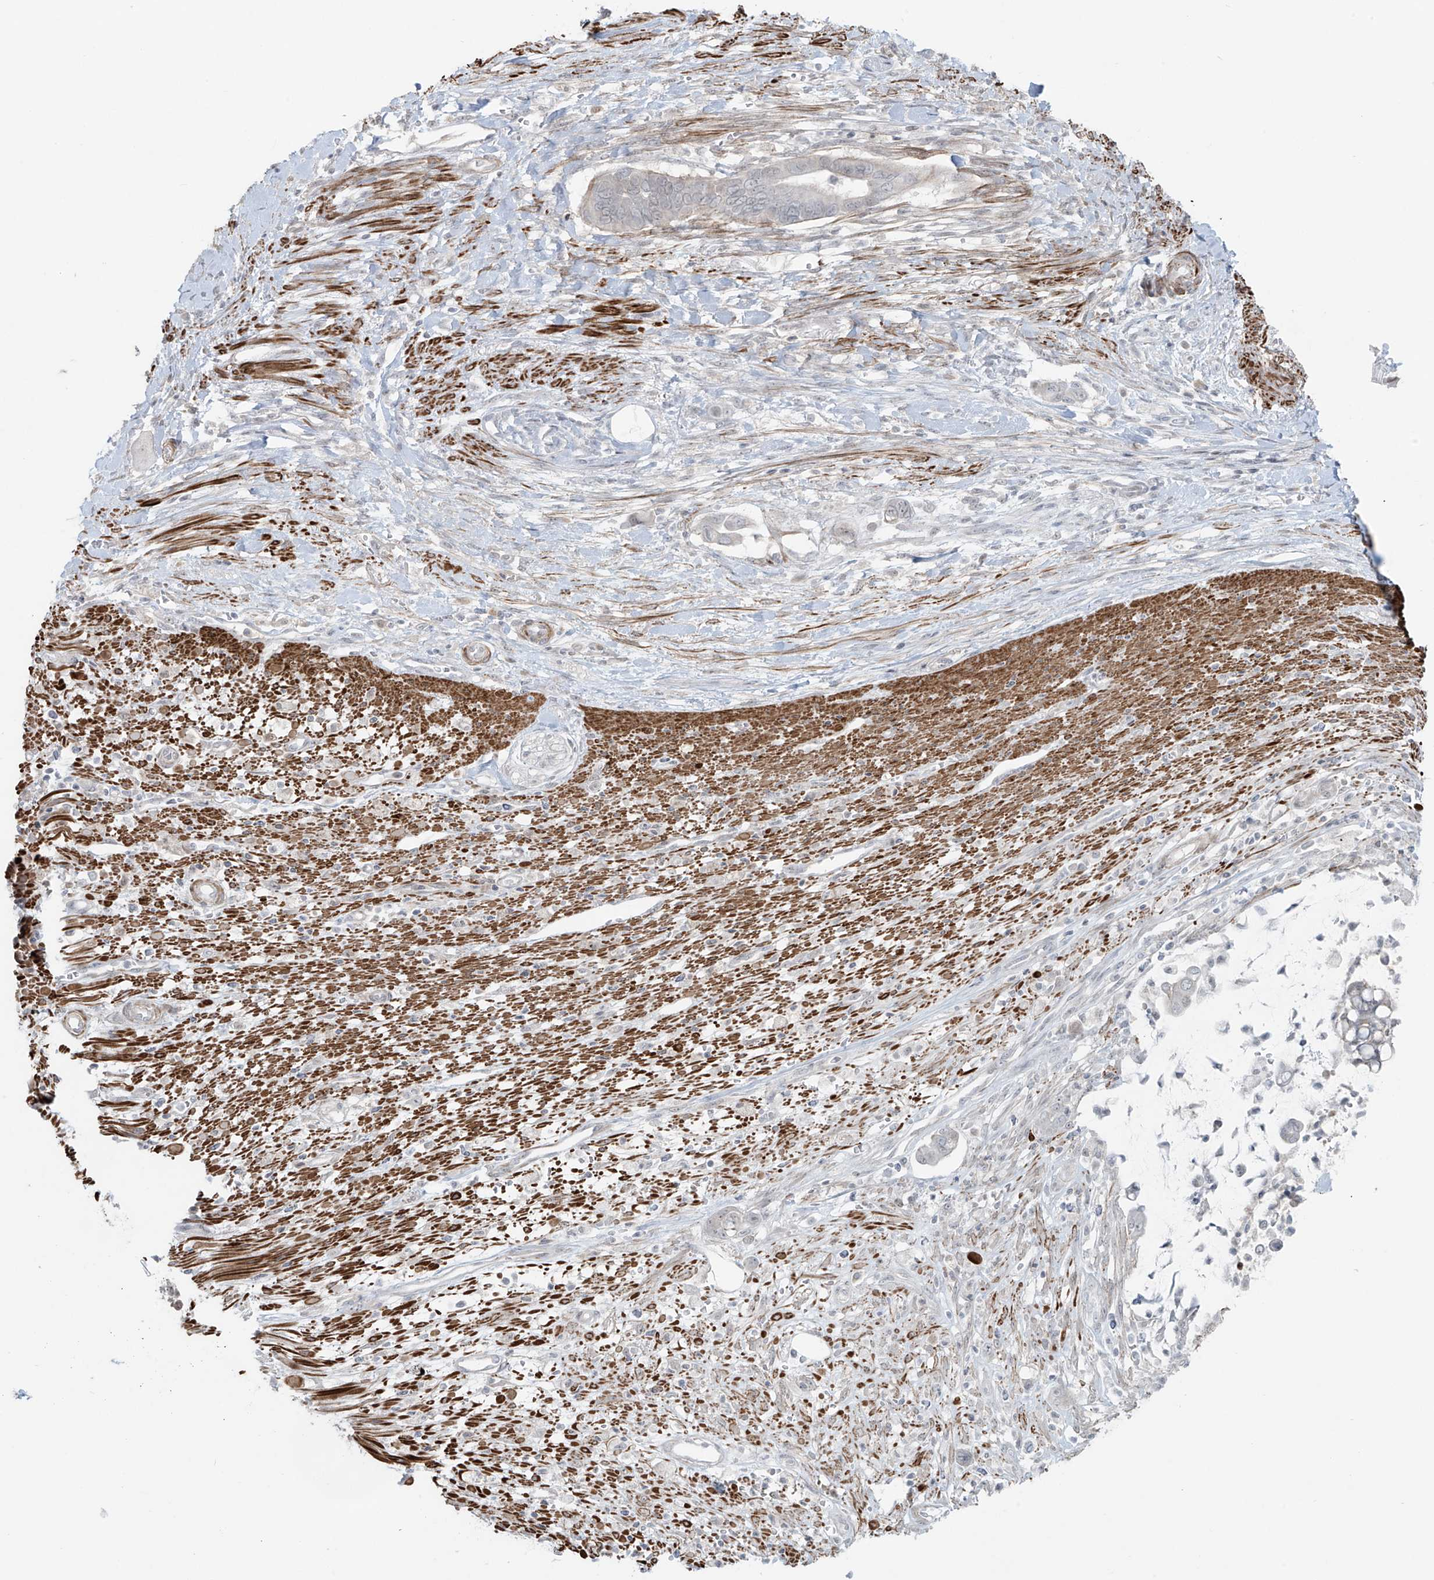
{"staining": {"intensity": "negative", "quantity": "none", "location": "none"}, "tissue": "pancreatic cancer", "cell_type": "Tumor cells", "image_type": "cancer", "snomed": [{"axis": "morphology", "description": "Adenocarcinoma, NOS"}, {"axis": "topography", "description": "Pancreas"}], "caption": "IHC photomicrograph of neoplastic tissue: human pancreatic cancer stained with DAB demonstrates no significant protein positivity in tumor cells. (DAB immunohistochemistry (IHC) visualized using brightfield microscopy, high magnification).", "gene": "RASGEF1A", "patient": {"sex": "male", "age": 68}}